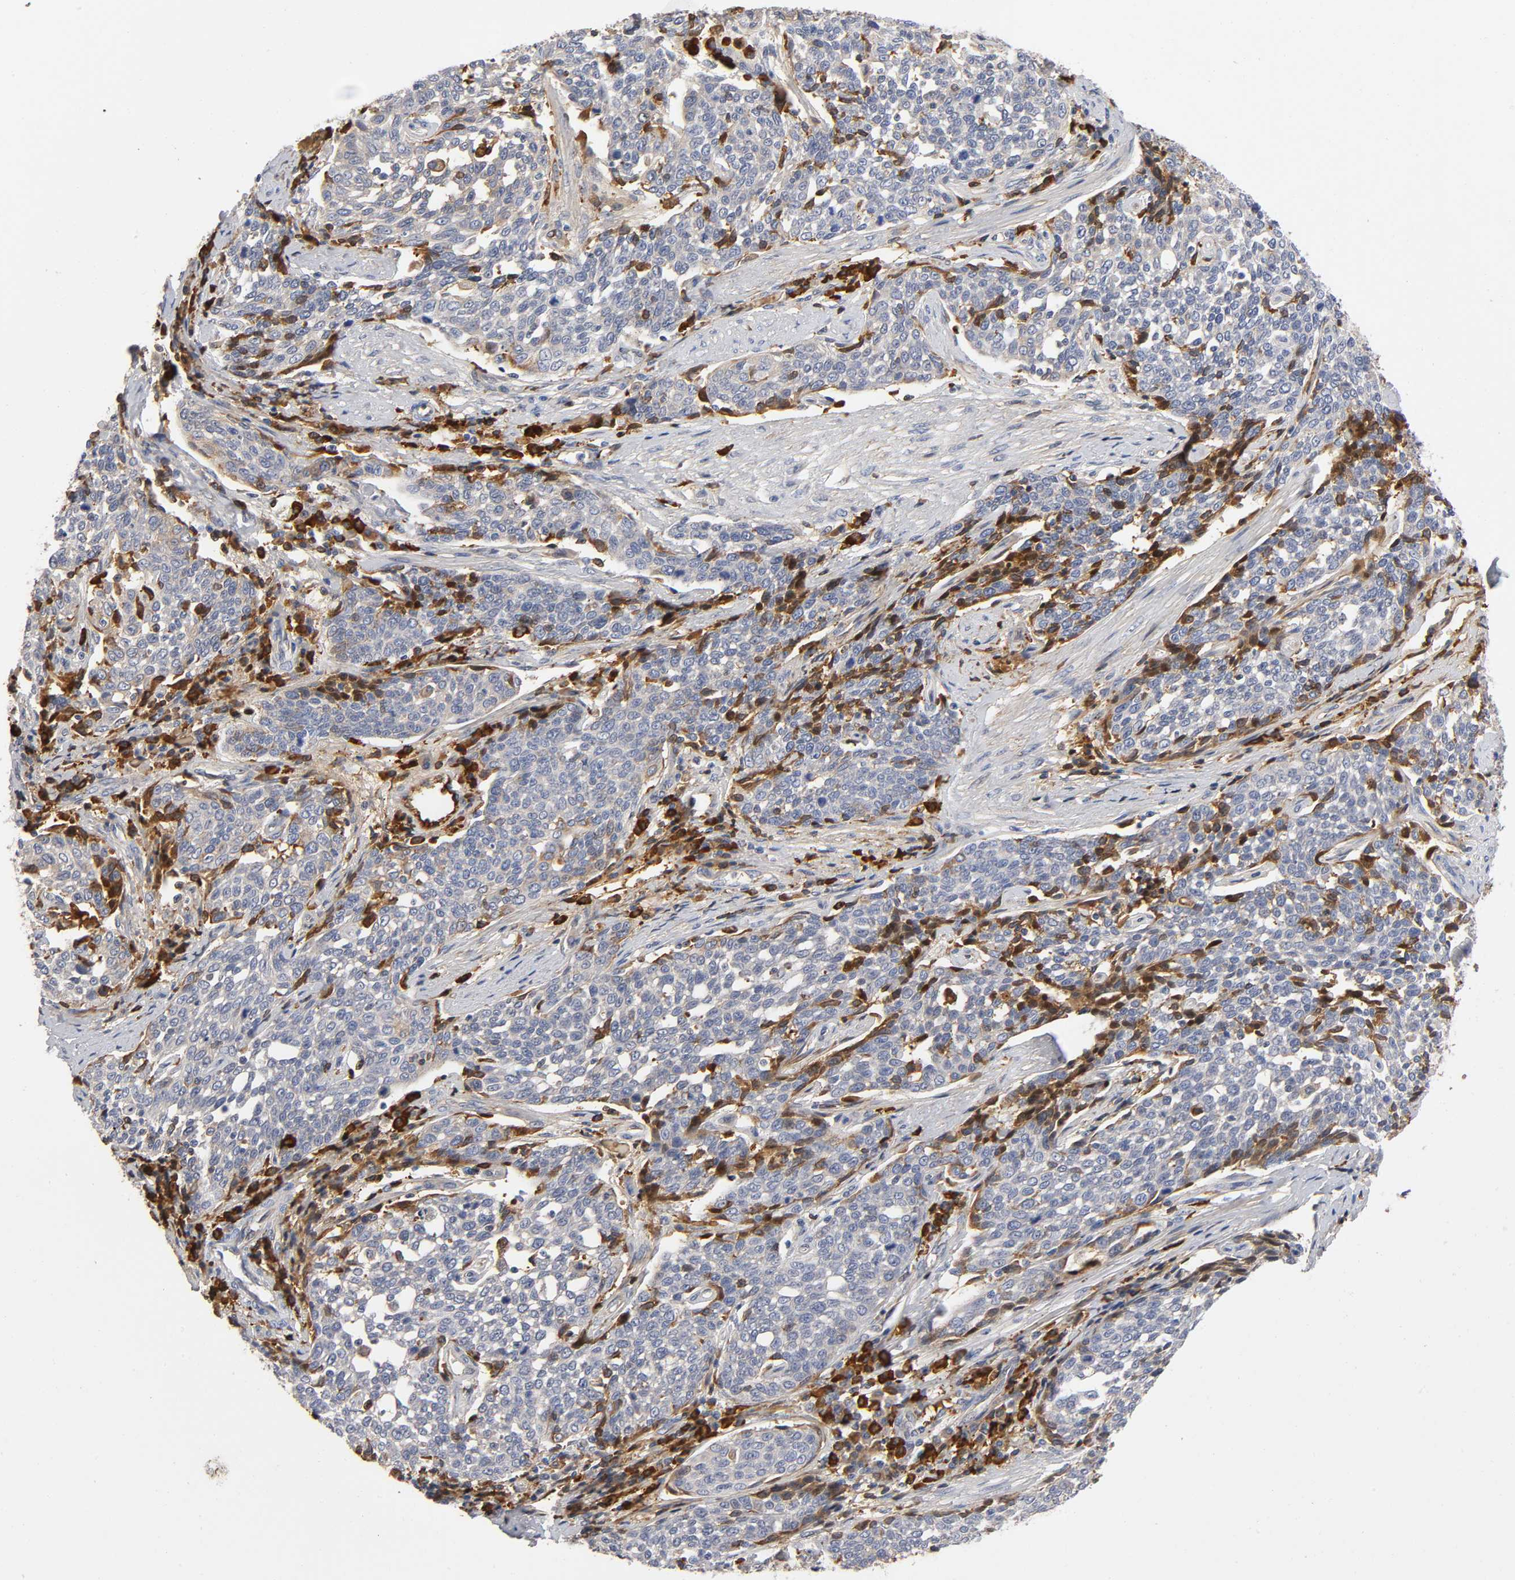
{"staining": {"intensity": "weak", "quantity": "25%-75%", "location": "cytoplasmic/membranous"}, "tissue": "cervical cancer", "cell_type": "Tumor cells", "image_type": "cancer", "snomed": [{"axis": "morphology", "description": "Squamous cell carcinoma, NOS"}, {"axis": "topography", "description": "Cervix"}], "caption": "Immunohistochemistry image of squamous cell carcinoma (cervical) stained for a protein (brown), which shows low levels of weak cytoplasmic/membranous positivity in about 25%-75% of tumor cells.", "gene": "NOVA1", "patient": {"sex": "female", "age": 34}}